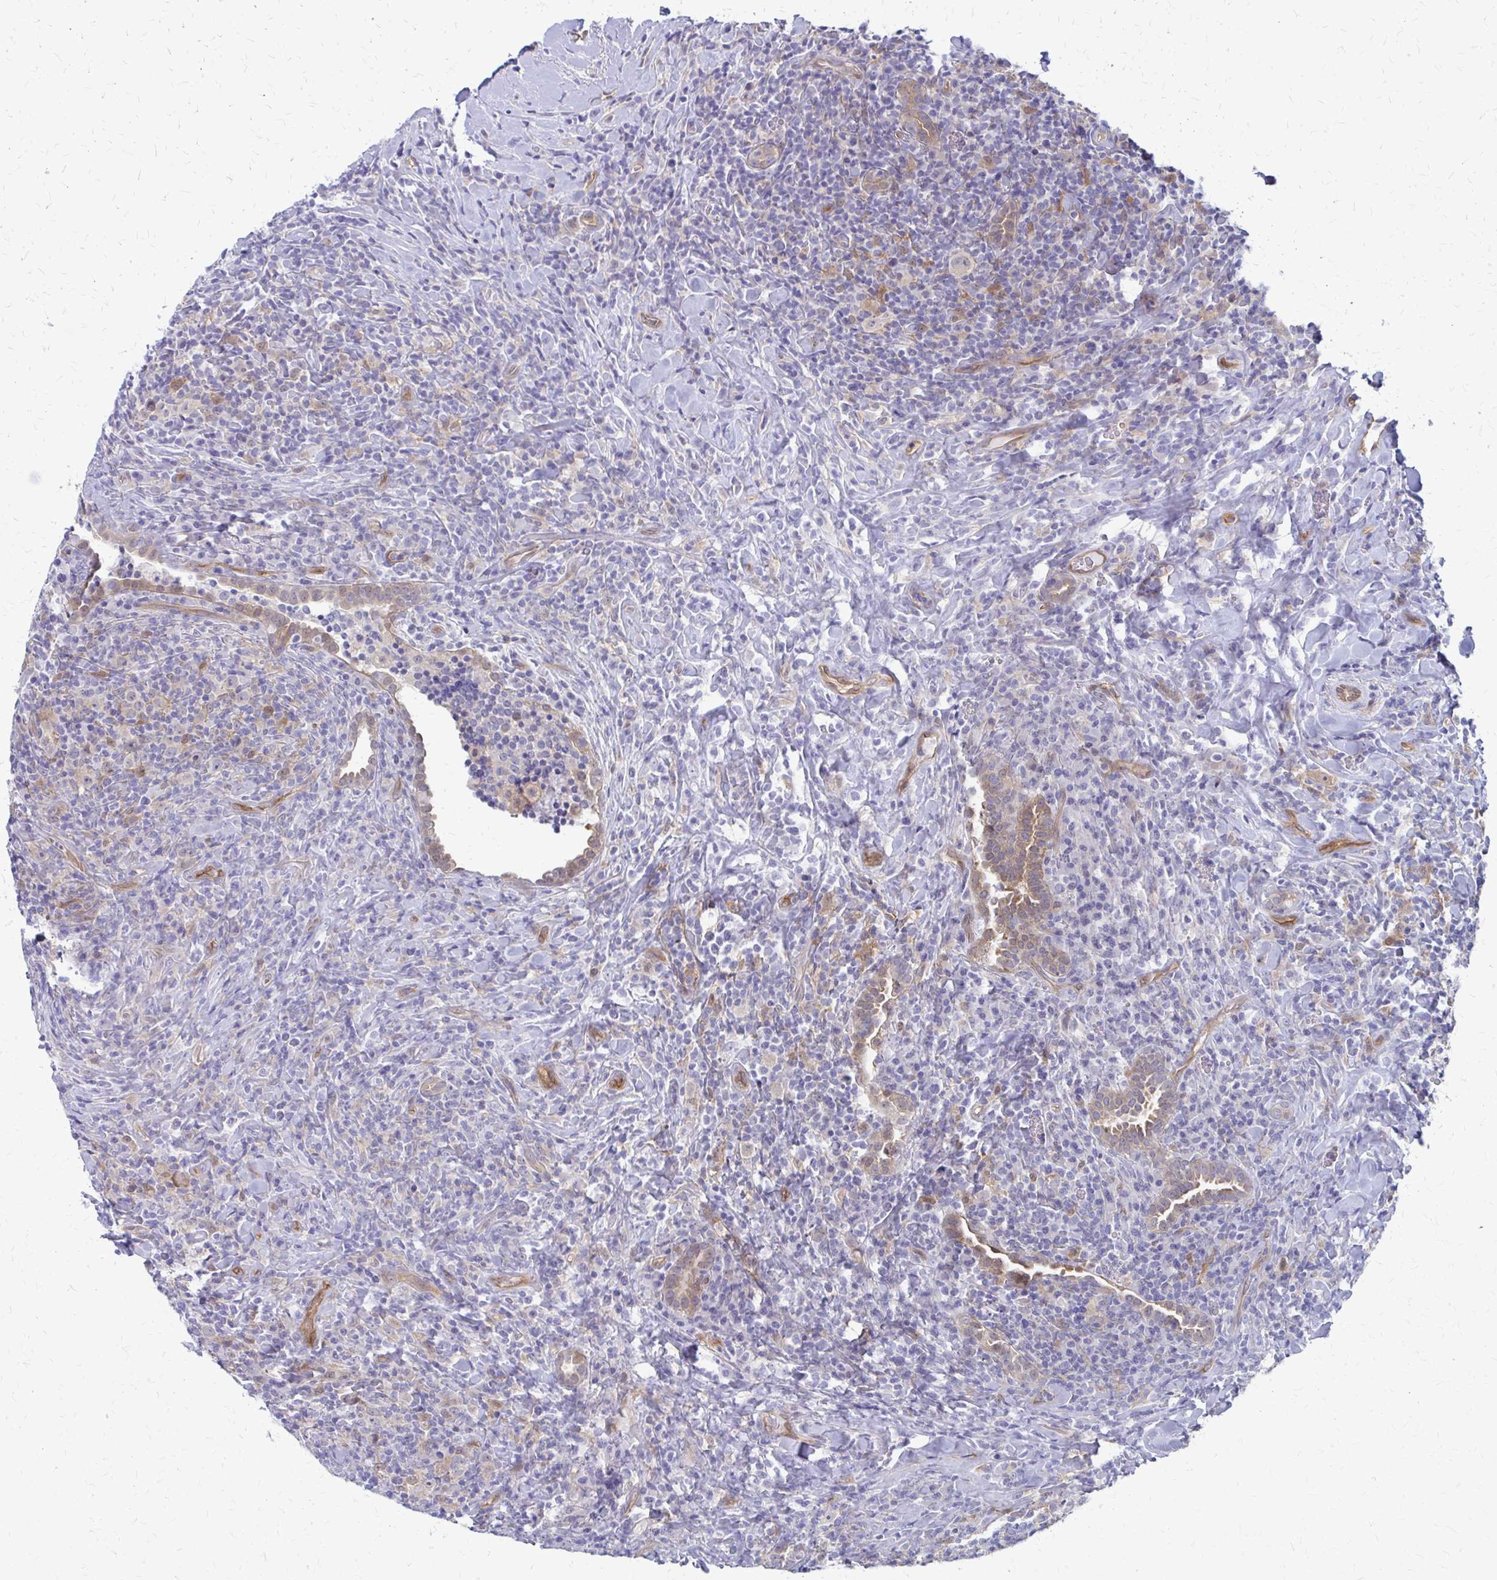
{"staining": {"intensity": "negative", "quantity": "none", "location": "none"}, "tissue": "lymphoma", "cell_type": "Tumor cells", "image_type": "cancer", "snomed": [{"axis": "morphology", "description": "Hodgkin's disease, NOS"}, {"axis": "topography", "description": "Lung"}], "caption": "The micrograph exhibits no significant staining in tumor cells of Hodgkin's disease.", "gene": "CLIC2", "patient": {"sex": "male", "age": 17}}